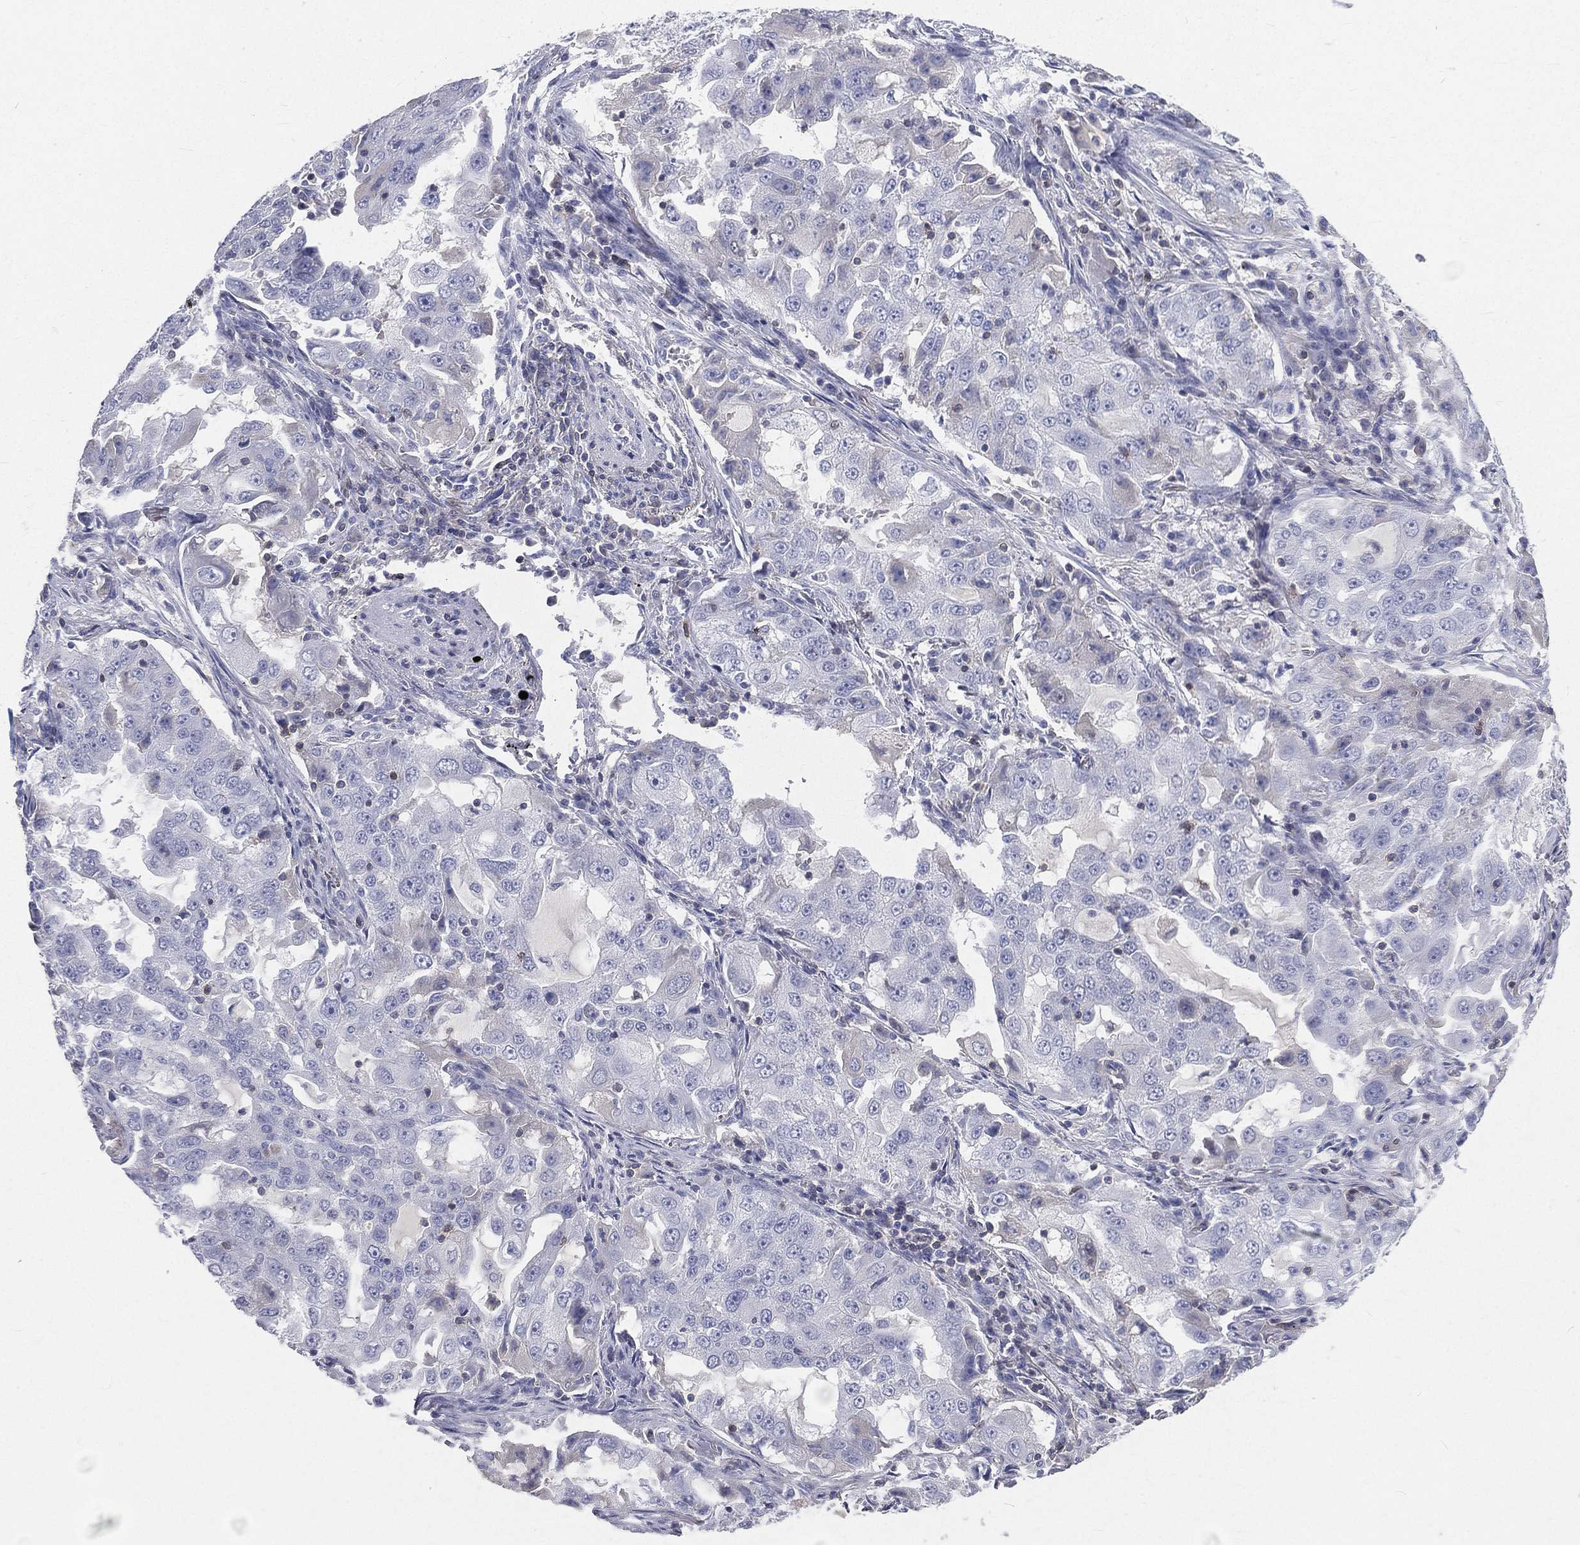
{"staining": {"intensity": "negative", "quantity": "none", "location": "none"}, "tissue": "lung cancer", "cell_type": "Tumor cells", "image_type": "cancer", "snomed": [{"axis": "morphology", "description": "Adenocarcinoma, NOS"}, {"axis": "topography", "description": "Lung"}], "caption": "The immunohistochemistry (IHC) image has no significant expression in tumor cells of lung cancer (adenocarcinoma) tissue.", "gene": "CD3D", "patient": {"sex": "female", "age": 61}}